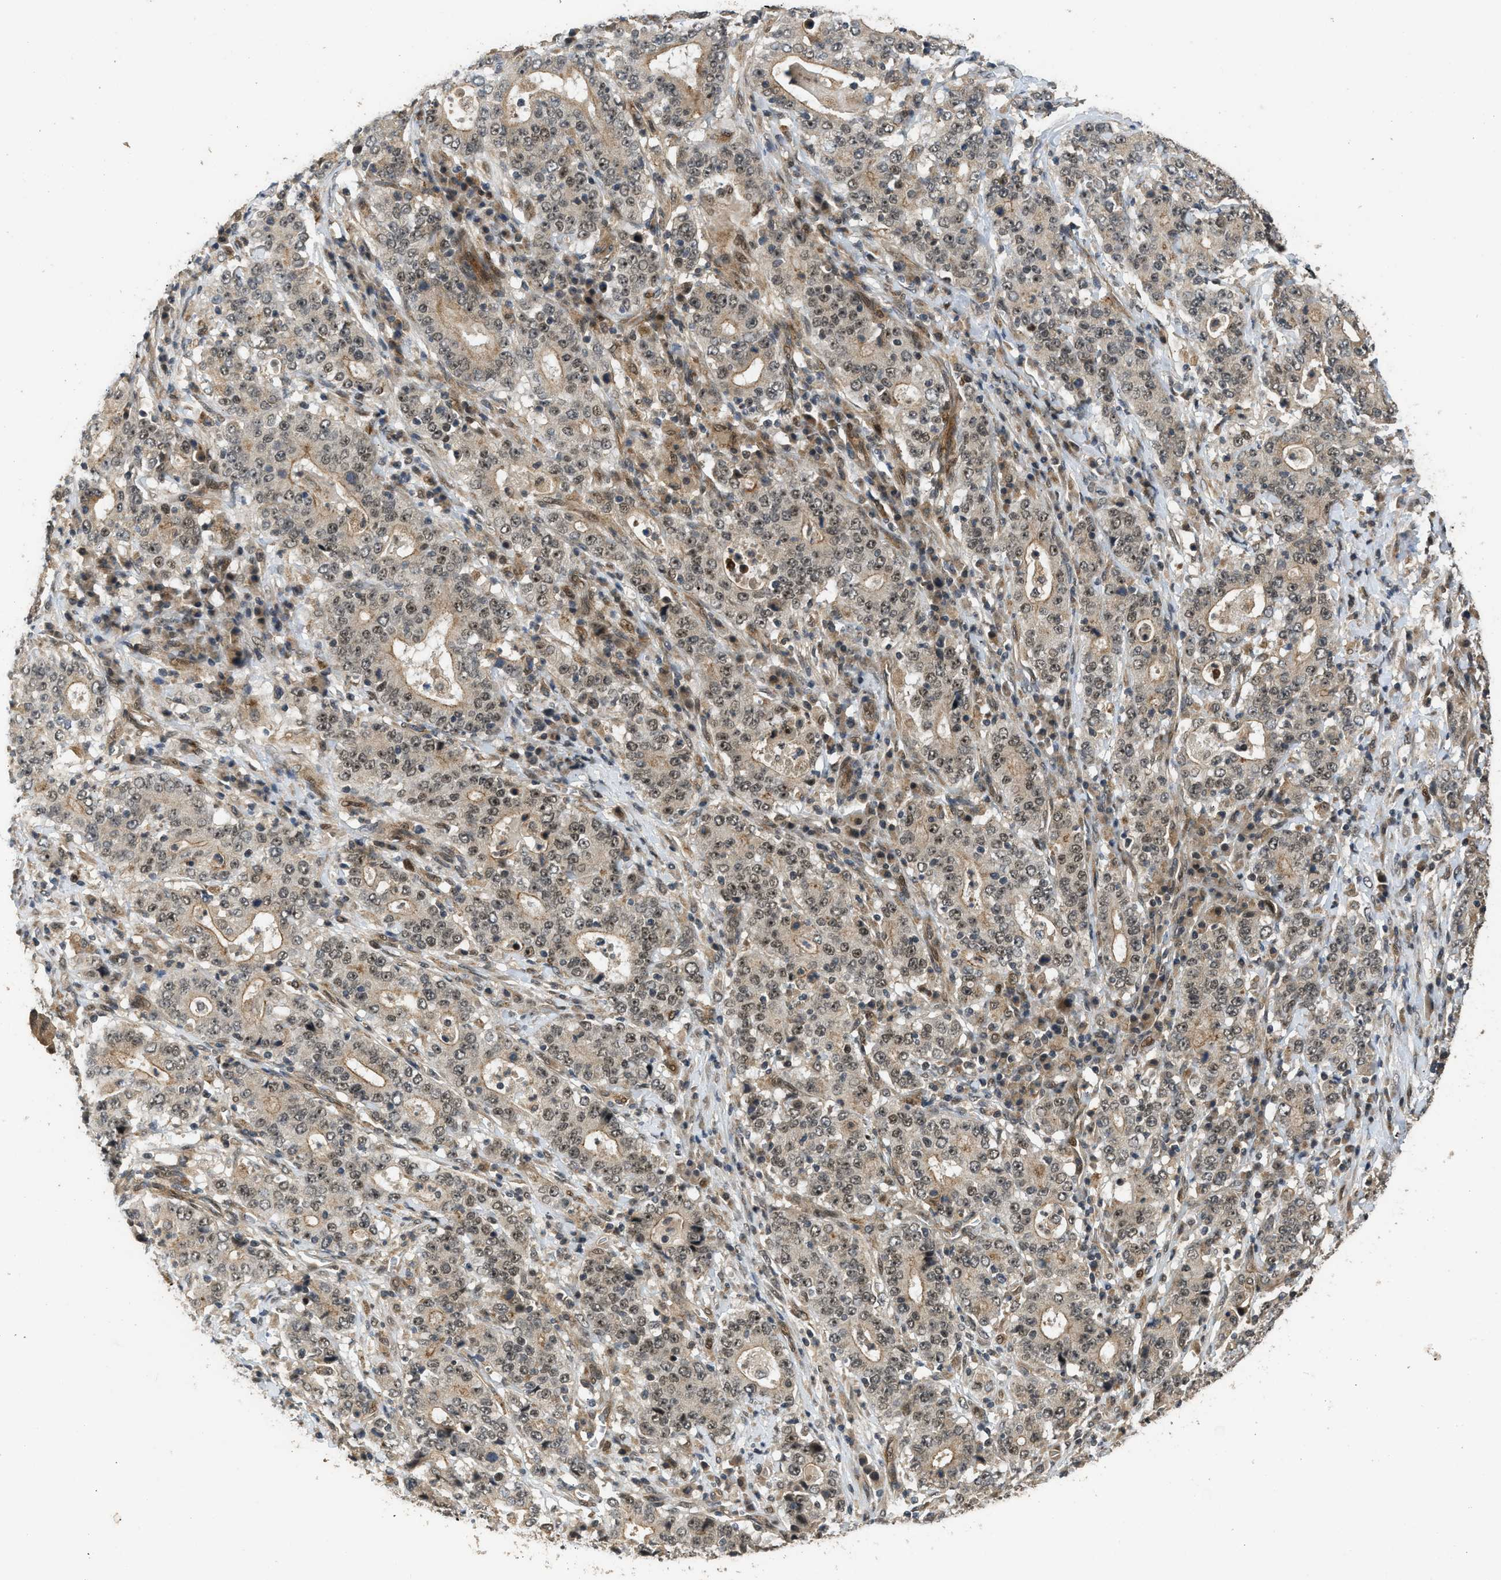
{"staining": {"intensity": "moderate", "quantity": ">75%", "location": "nuclear"}, "tissue": "stomach cancer", "cell_type": "Tumor cells", "image_type": "cancer", "snomed": [{"axis": "morphology", "description": "Normal tissue, NOS"}, {"axis": "morphology", "description": "Adenocarcinoma, NOS"}, {"axis": "topography", "description": "Stomach, upper"}, {"axis": "topography", "description": "Stomach"}], "caption": "Immunohistochemical staining of adenocarcinoma (stomach) displays medium levels of moderate nuclear staining in about >75% of tumor cells.", "gene": "GET1", "patient": {"sex": "male", "age": 59}}